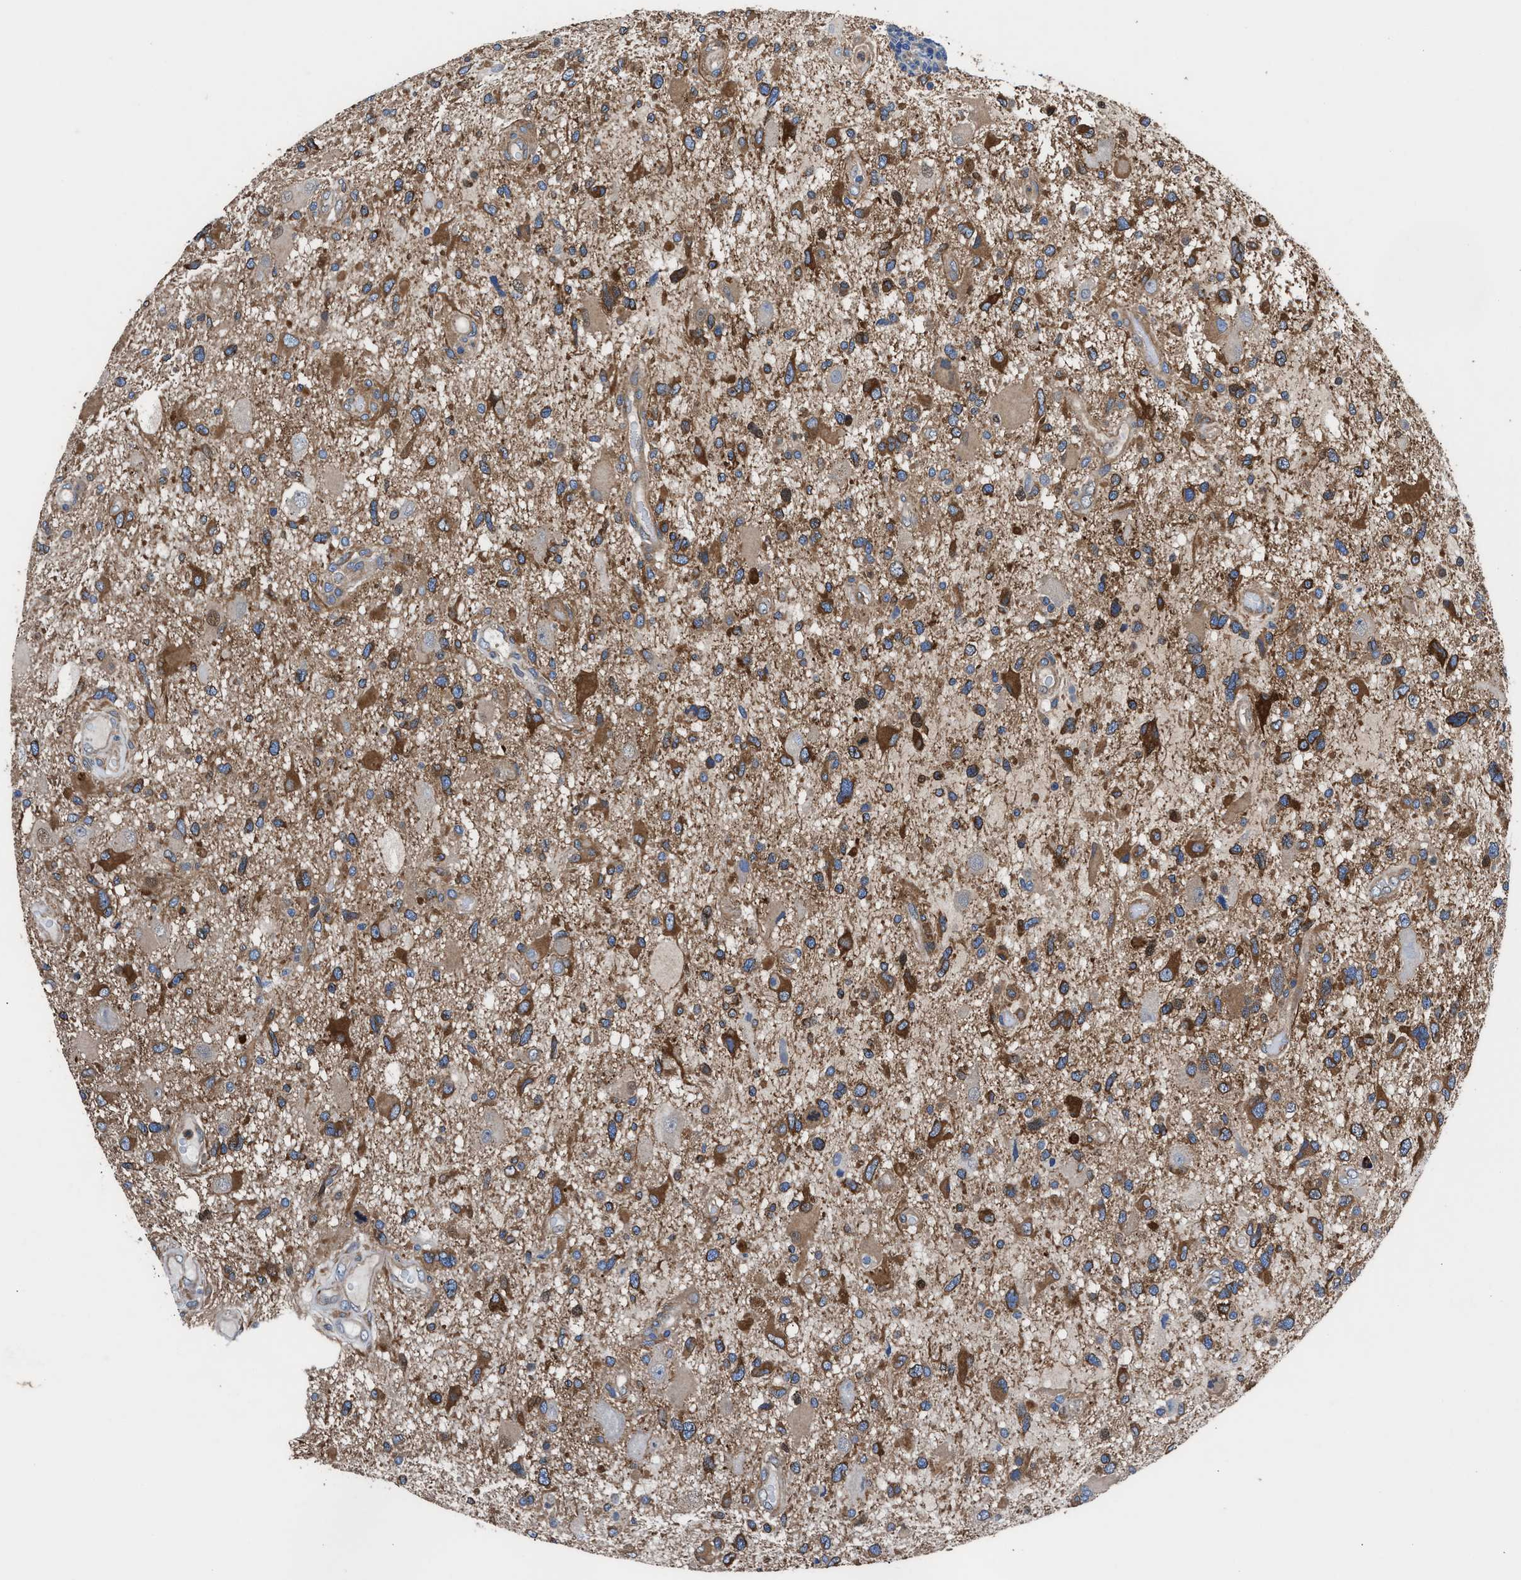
{"staining": {"intensity": "strong", "quantity": ">75%", "location": "cytoplasmic/membranous"}, "tissue": "glioma", "cell_type": "Tumor cells", "image_type": "cancer", "snomed": [{"axis": "morphology", "description": "Glioma, malignant, High grade"}, {"axis": "topography", "description": "Brain"}], "caption": "Brown immunohistochemical staining in glioma shows strong cytoplasmic/membranous expression in about >75% of tumor cells.", "gene": "SH3GL1", "patient": {"sex": "male", "age": 33}}